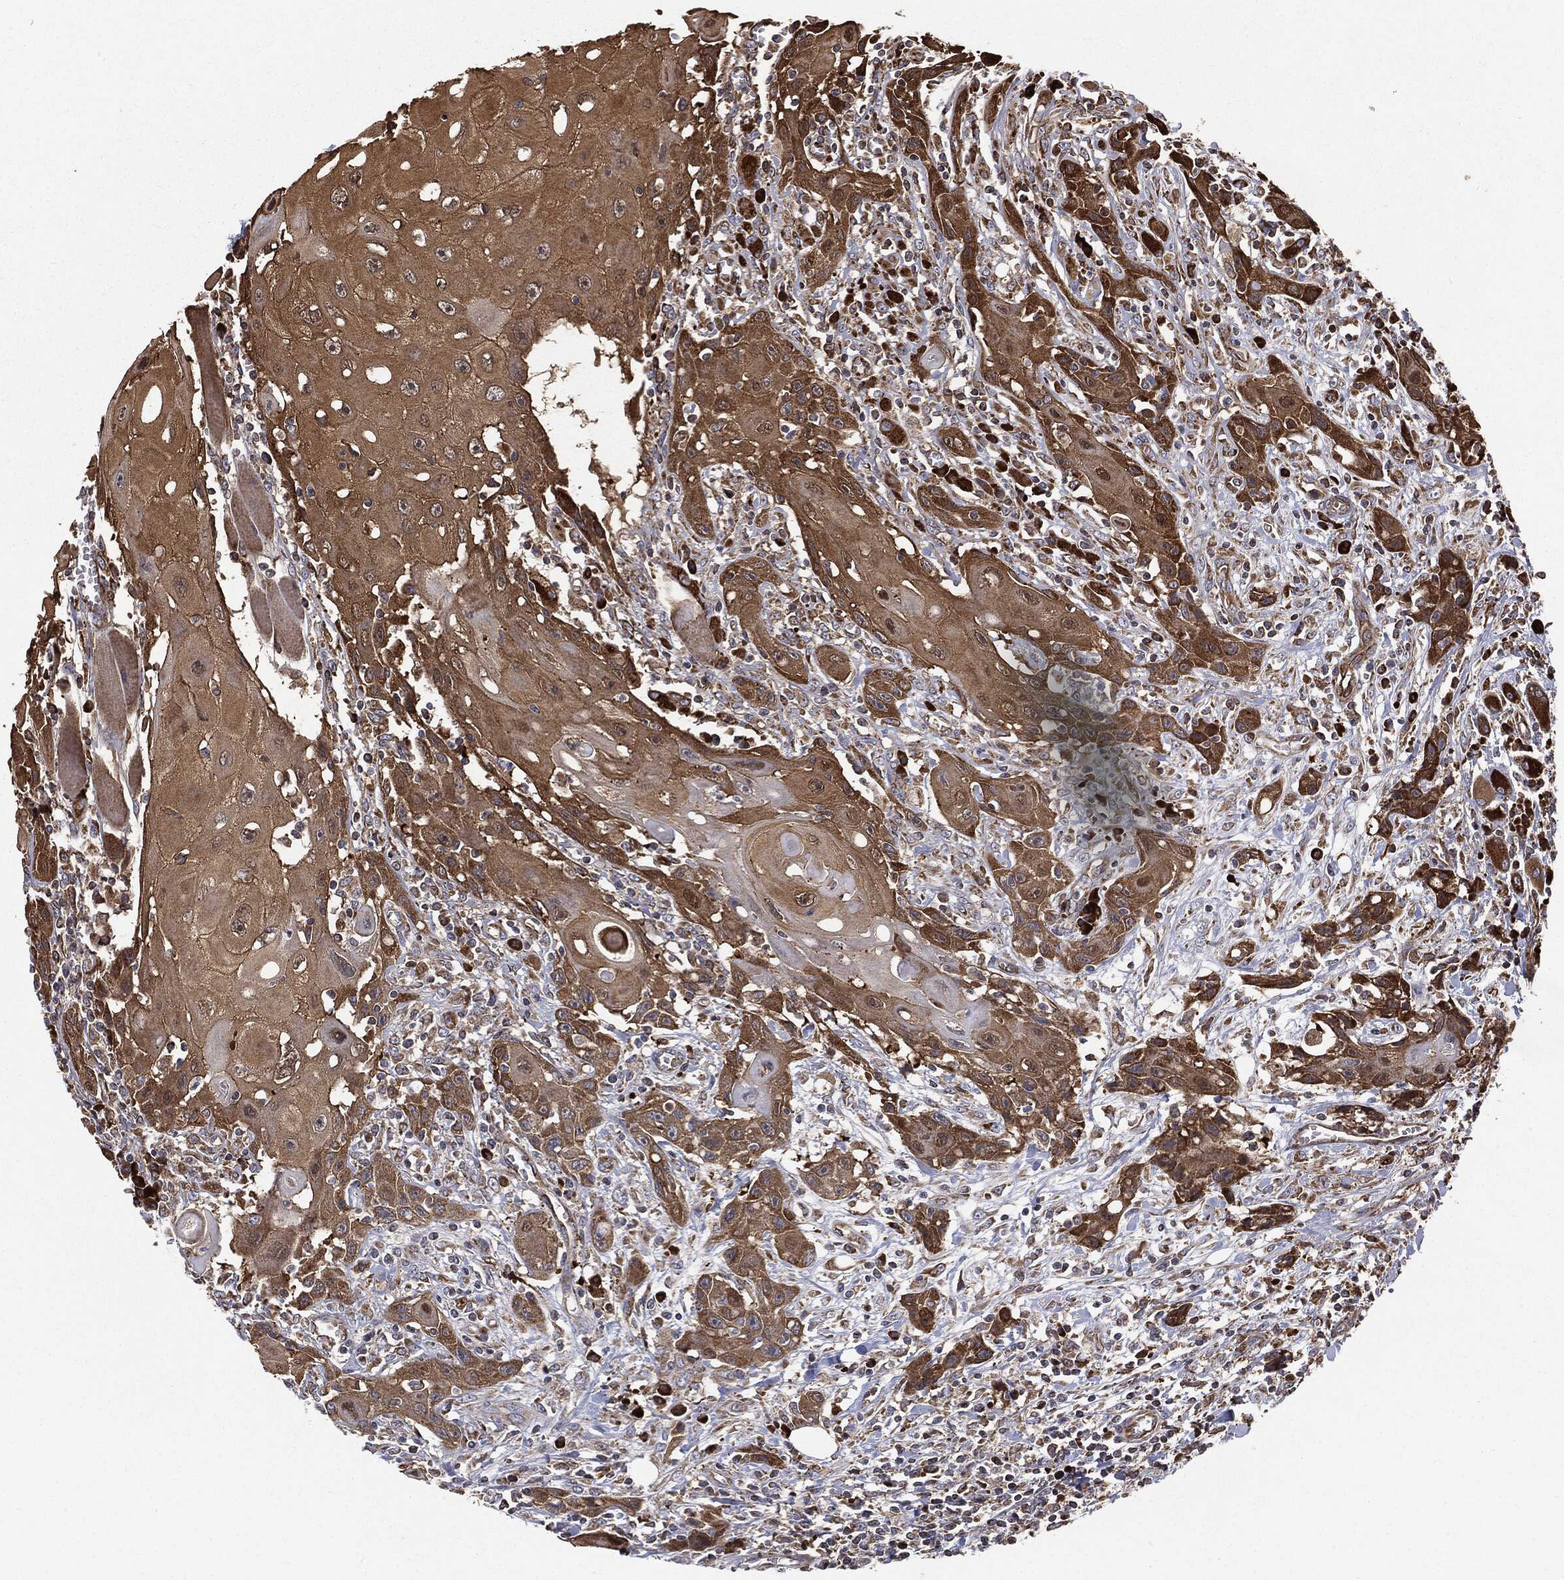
{"staining": {"intensity": "strong", "quantity": "25%-75%", "location": "cytoplasmic/membranous"}, "tissue": "head and neck cancer", "cell_type": "Tumor cells", "image_type": "cancer", "snomed": [{"axis": "morphology", "description": "Normal tissue, NOS"}, {"axis": "morphology", "description": "Squamous cell carcinoma, NOS"}, {"axis": "topography", "description": "Oral tissue"}, {"axis": "topography", "description": "Head-Neck"}], "caption": "Protein positivity by immunohistochemistry (IHC) shows strong cytoplasmic/membranous expression in approximately 25%-75% of tumor cells in head and neck cancer.", "gene": "CYLD", "patient": {"sex": "male", "age": 71}}